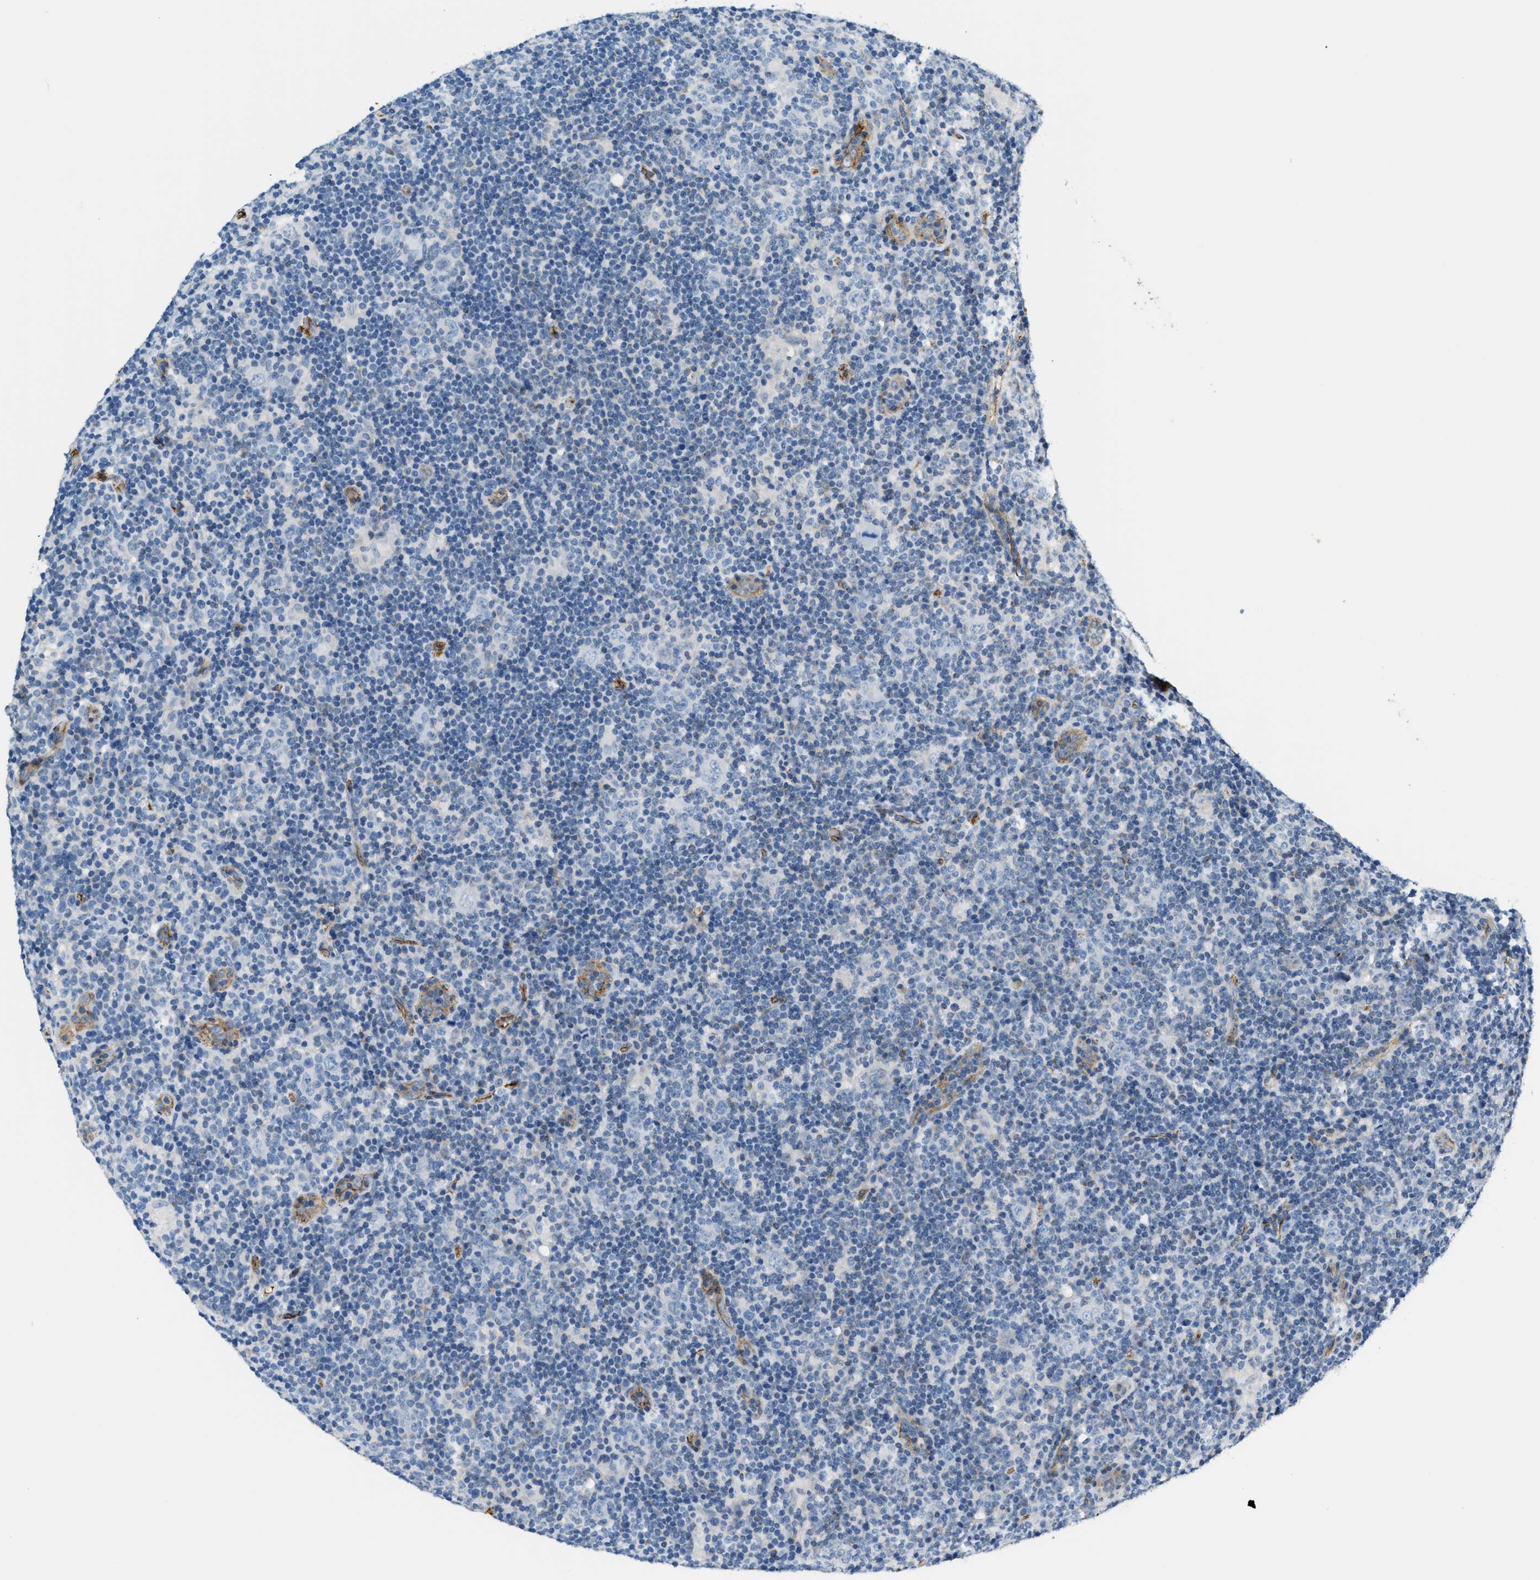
{"staining": {"intensity": "negative", "quantity": "none", "location": "none"}, "tissue": "lymphoma", "cell_type": "Tumor cells", "image_type": "cancer", "snomed": [{"axis": "morphology", "description": "Hodgkin's disease, NOS"}, {"axis": "topography", "description": "Lymph node"}], "caption": "Immunohistochemistry histopathology image of human Hodgkin's disease stained for a protein (brown), which reveals no staining in tumor cells.", "gene": "TMEM43", "patient": {"sex": "female", "age": 57}}